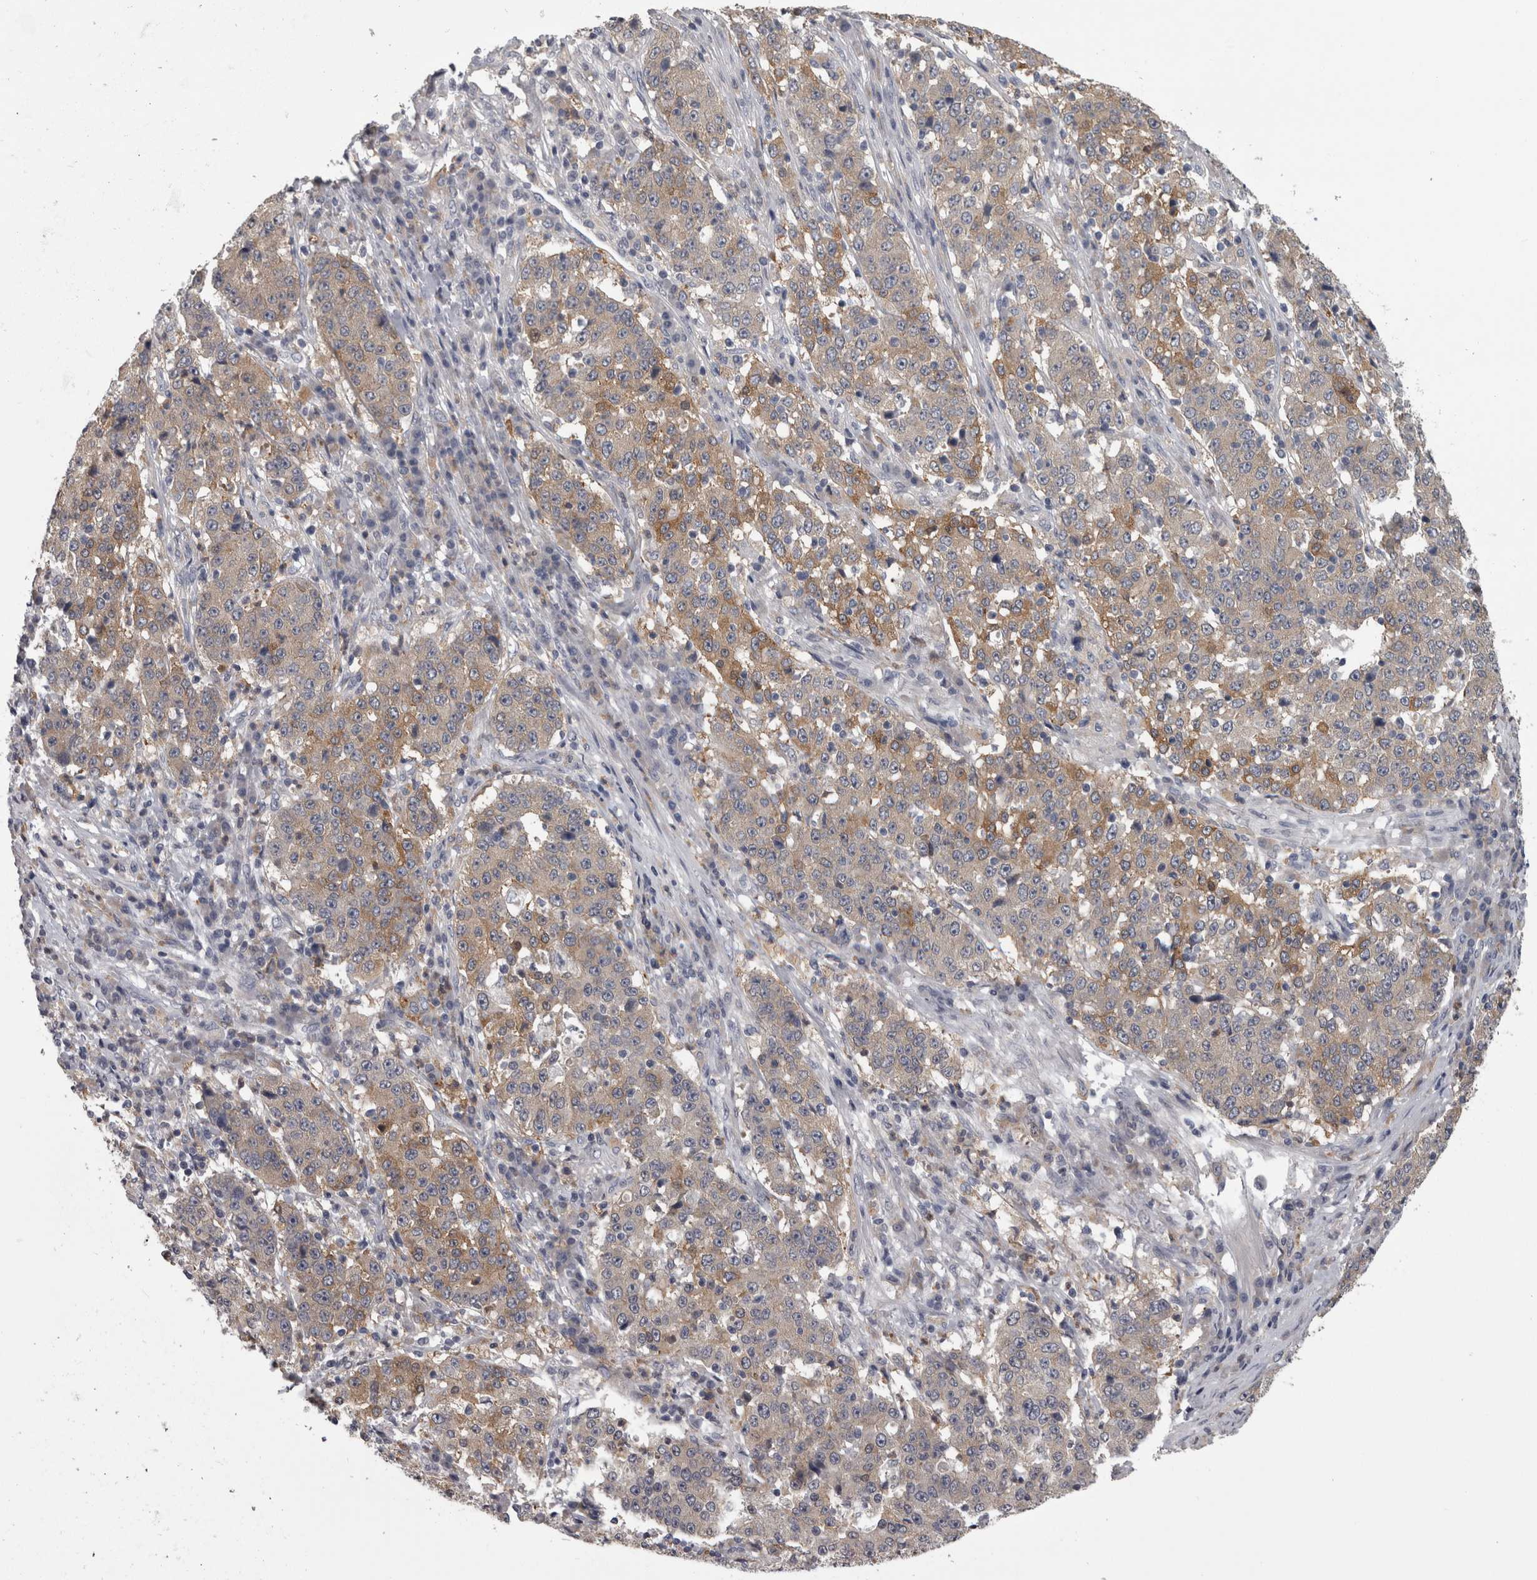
{"staining": {"intensity": "moderate", "quantity": "25%-75%", "location": "cytoplasmic/membranous"}, "tissue": "stomach cancer", "cell_type": "Tumor cells", "image_type": "cancer", "snomed": [{"axis": "morphology", "description": "Adenocarcinoma, NOS"}, {"axis": "topography", "description": "Stomach"}], "caption": "Immunohistochemistry micrograph of human stomach cancer stained for a protein (brown), which shows medium levels of moderate cytoplasmic/membranous positivity in approximately 25%-75% of tumor cells.", "gene": "PRKCI", "patient": {"sex": "male", "age": 59}}